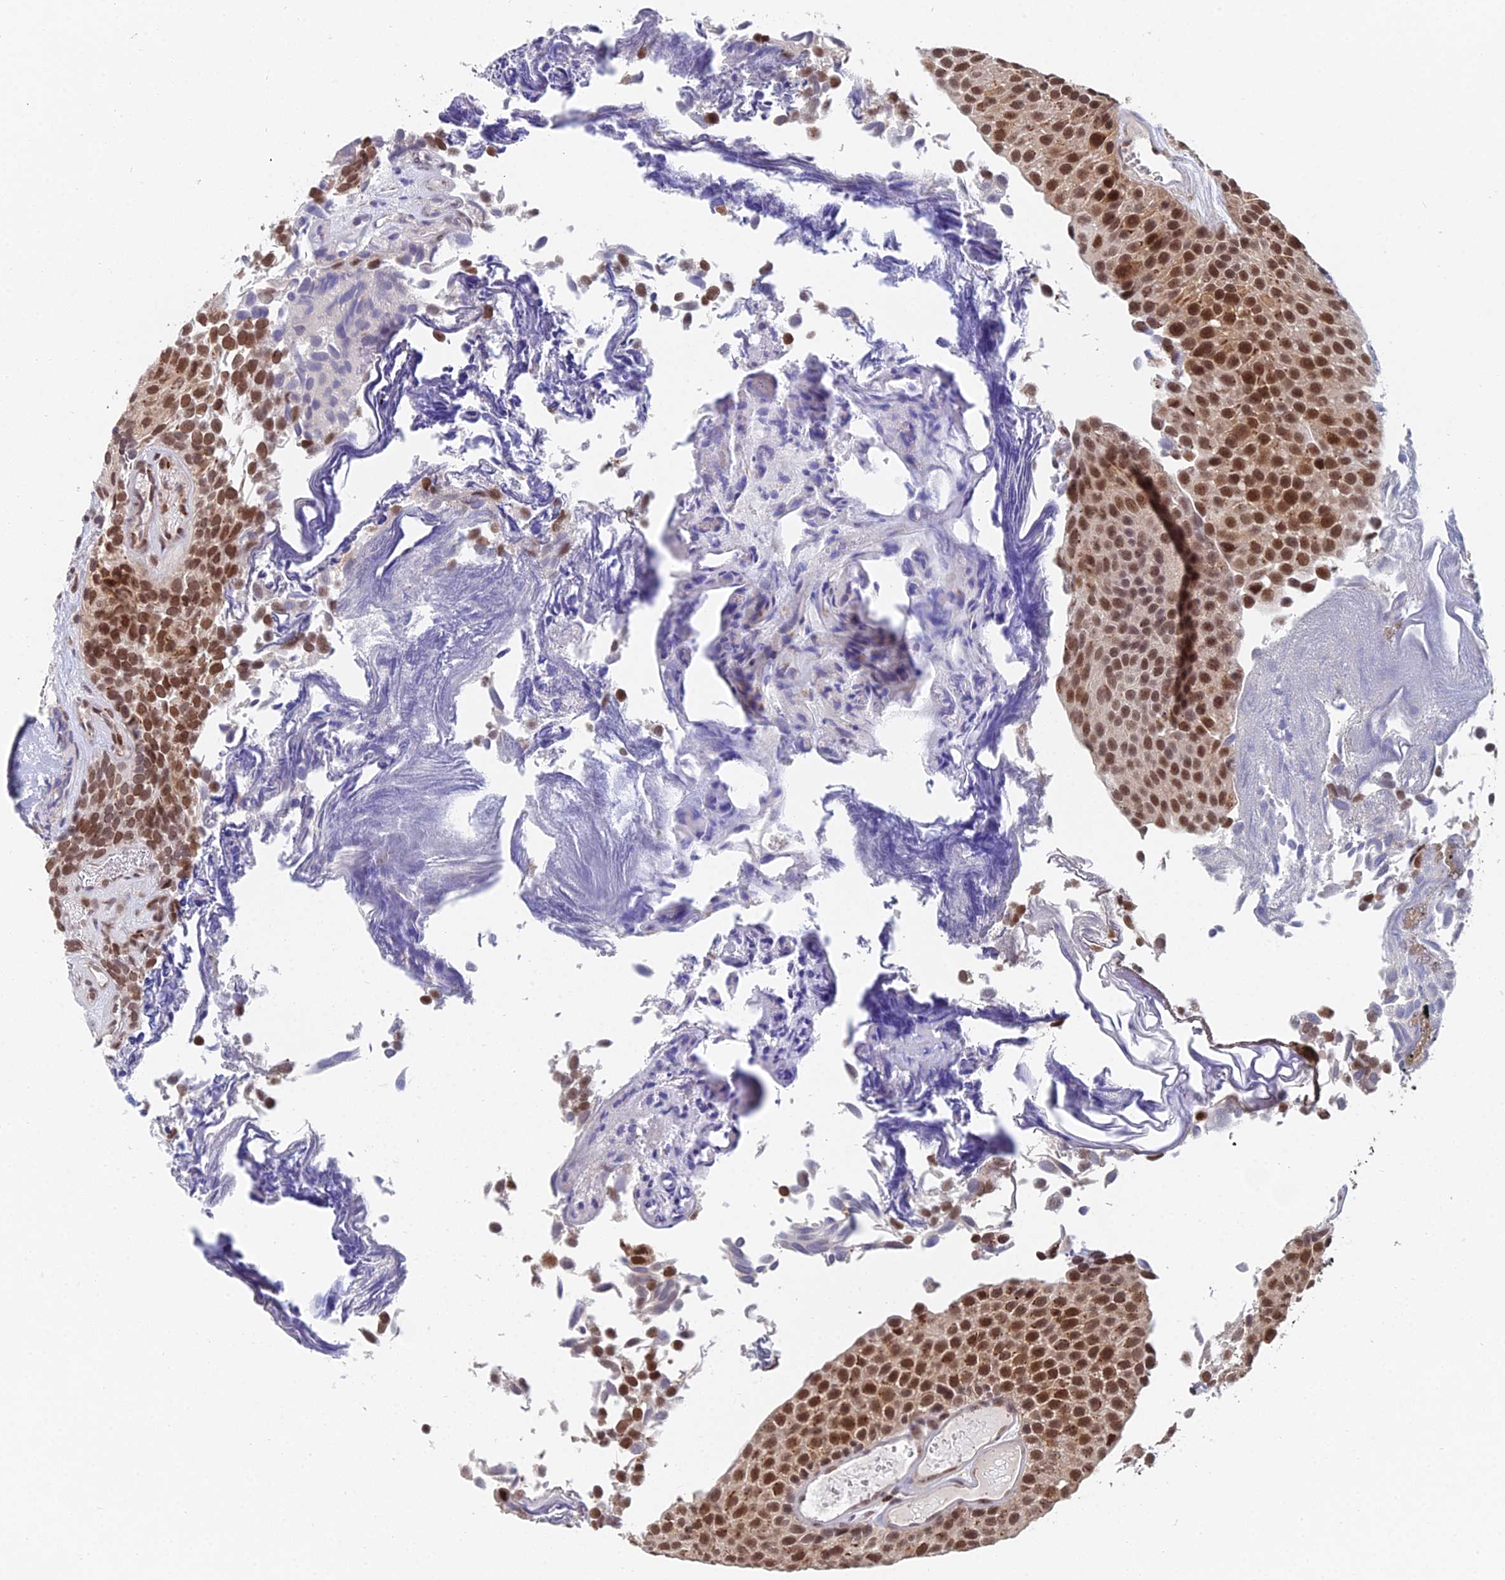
{"staining": {"intensity": "strong", "quantity": ">75%", "location": "nuclear"}, "tissue": "urothelial cancer", "cell_type": "Tumor cells", "image_type": "cancer", "snomed": [{"axis": "morphology", "description": "Urothelial carcinoma, Low grade"}, {"axis": "topography", "description": "Urinary bladder"}], "caption": "Protein expression analysis of human low-grade urothelial carcinoma reveals strong nuclear staining in approximately >75% of tumor cells.", "gene": "THOC3", "patient": {"sex": "male", "age": 89}}